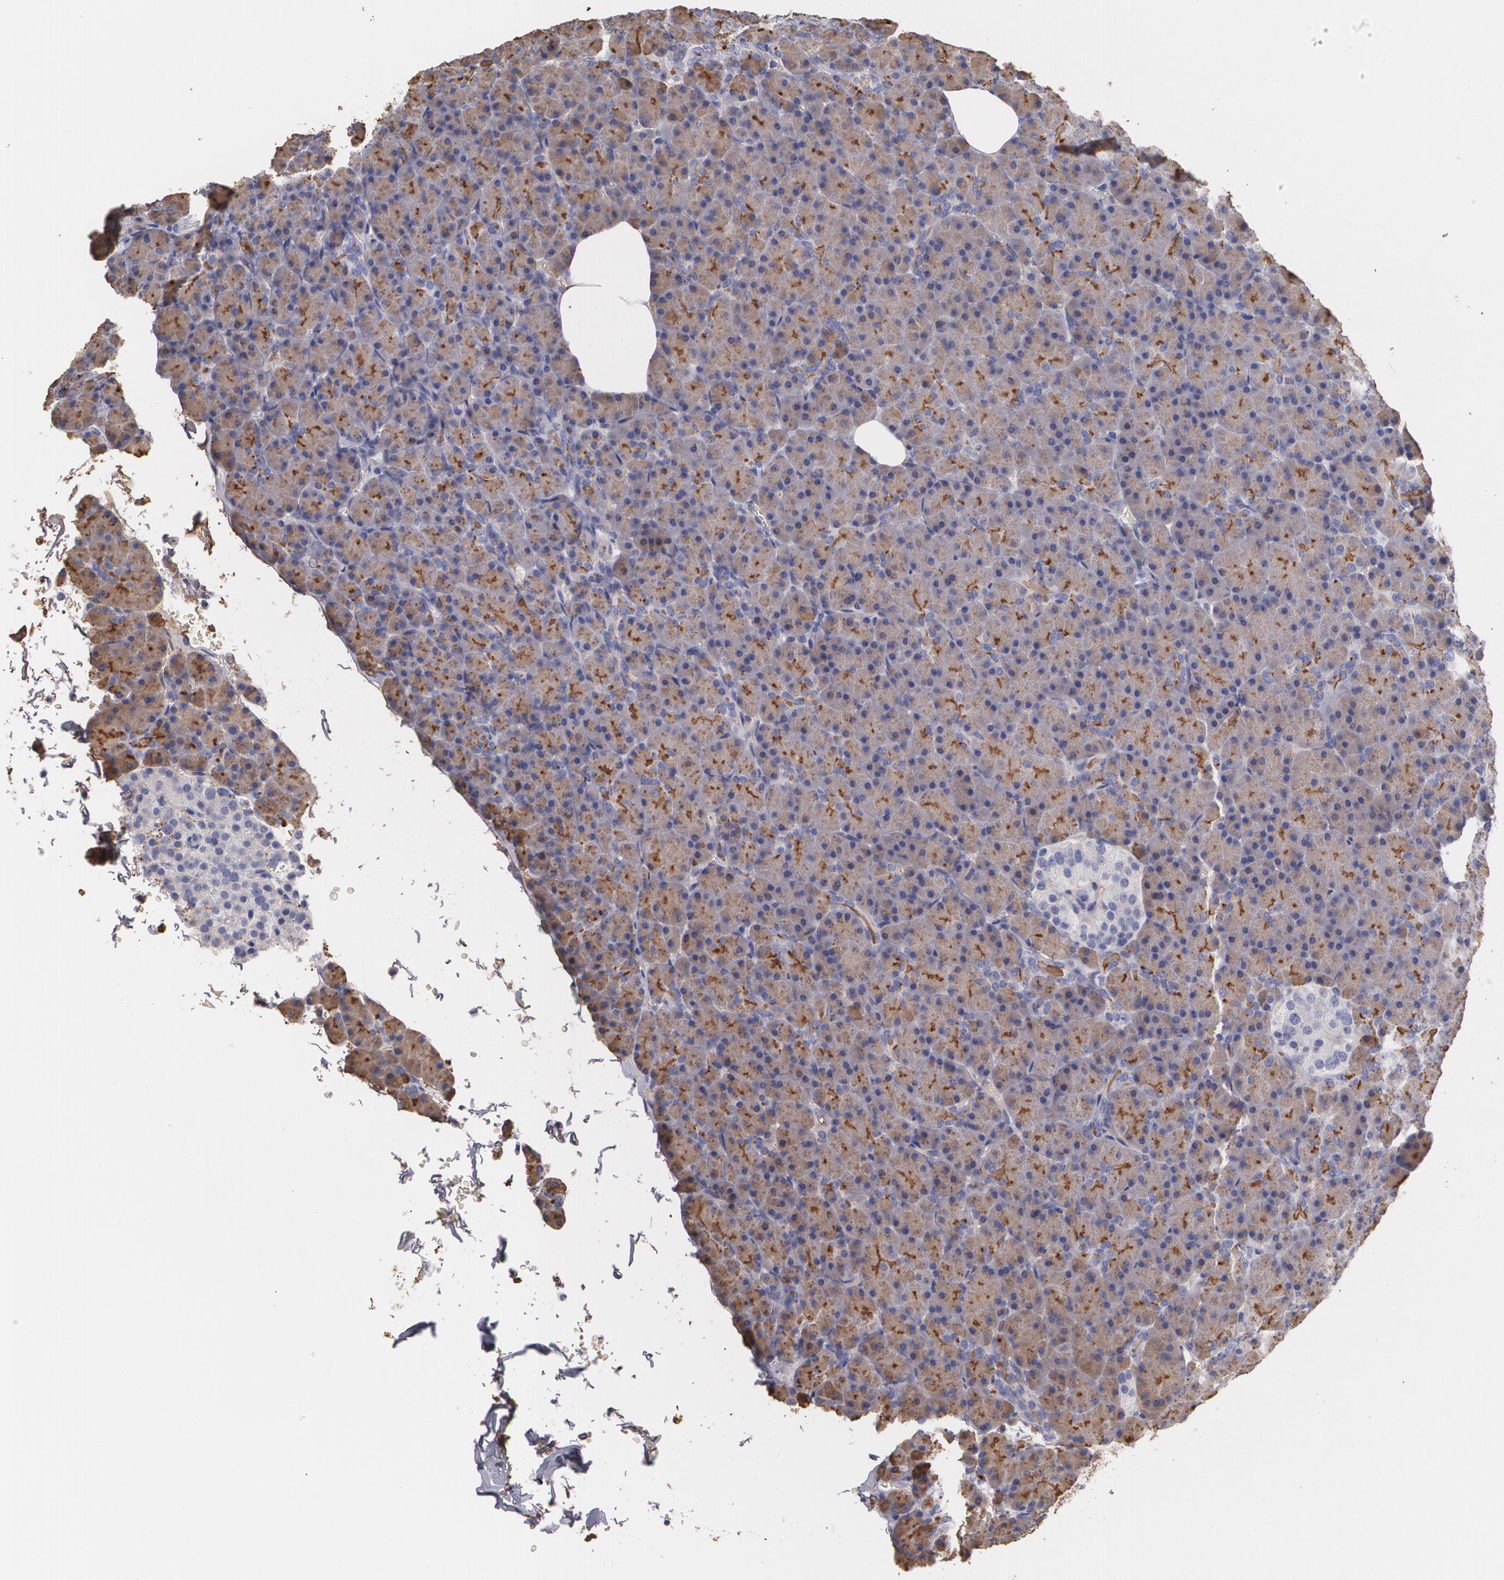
{"staining": {"intensity": "moderate", "quantity": "25%-75%", "location": "cytoplasmic/membranous"}, "tissue": "pancreas", "cell_type": "Exocrine glandular cells", "image_type": "normal", "snomed": [{"axis": "morphology", "description": "Normal tissue, NOS"}, {"axis": "topography", "description": "Pancreas"}], "caption": "Pancreas stained with immunohistochemistry (IHC) exhibits moderate cytoplasmic/membranous staining in approximately 25%-75% of exocrine glandular cells.", "gene": "FBLN1", "patient": {"sex": "female", "age": 43}}